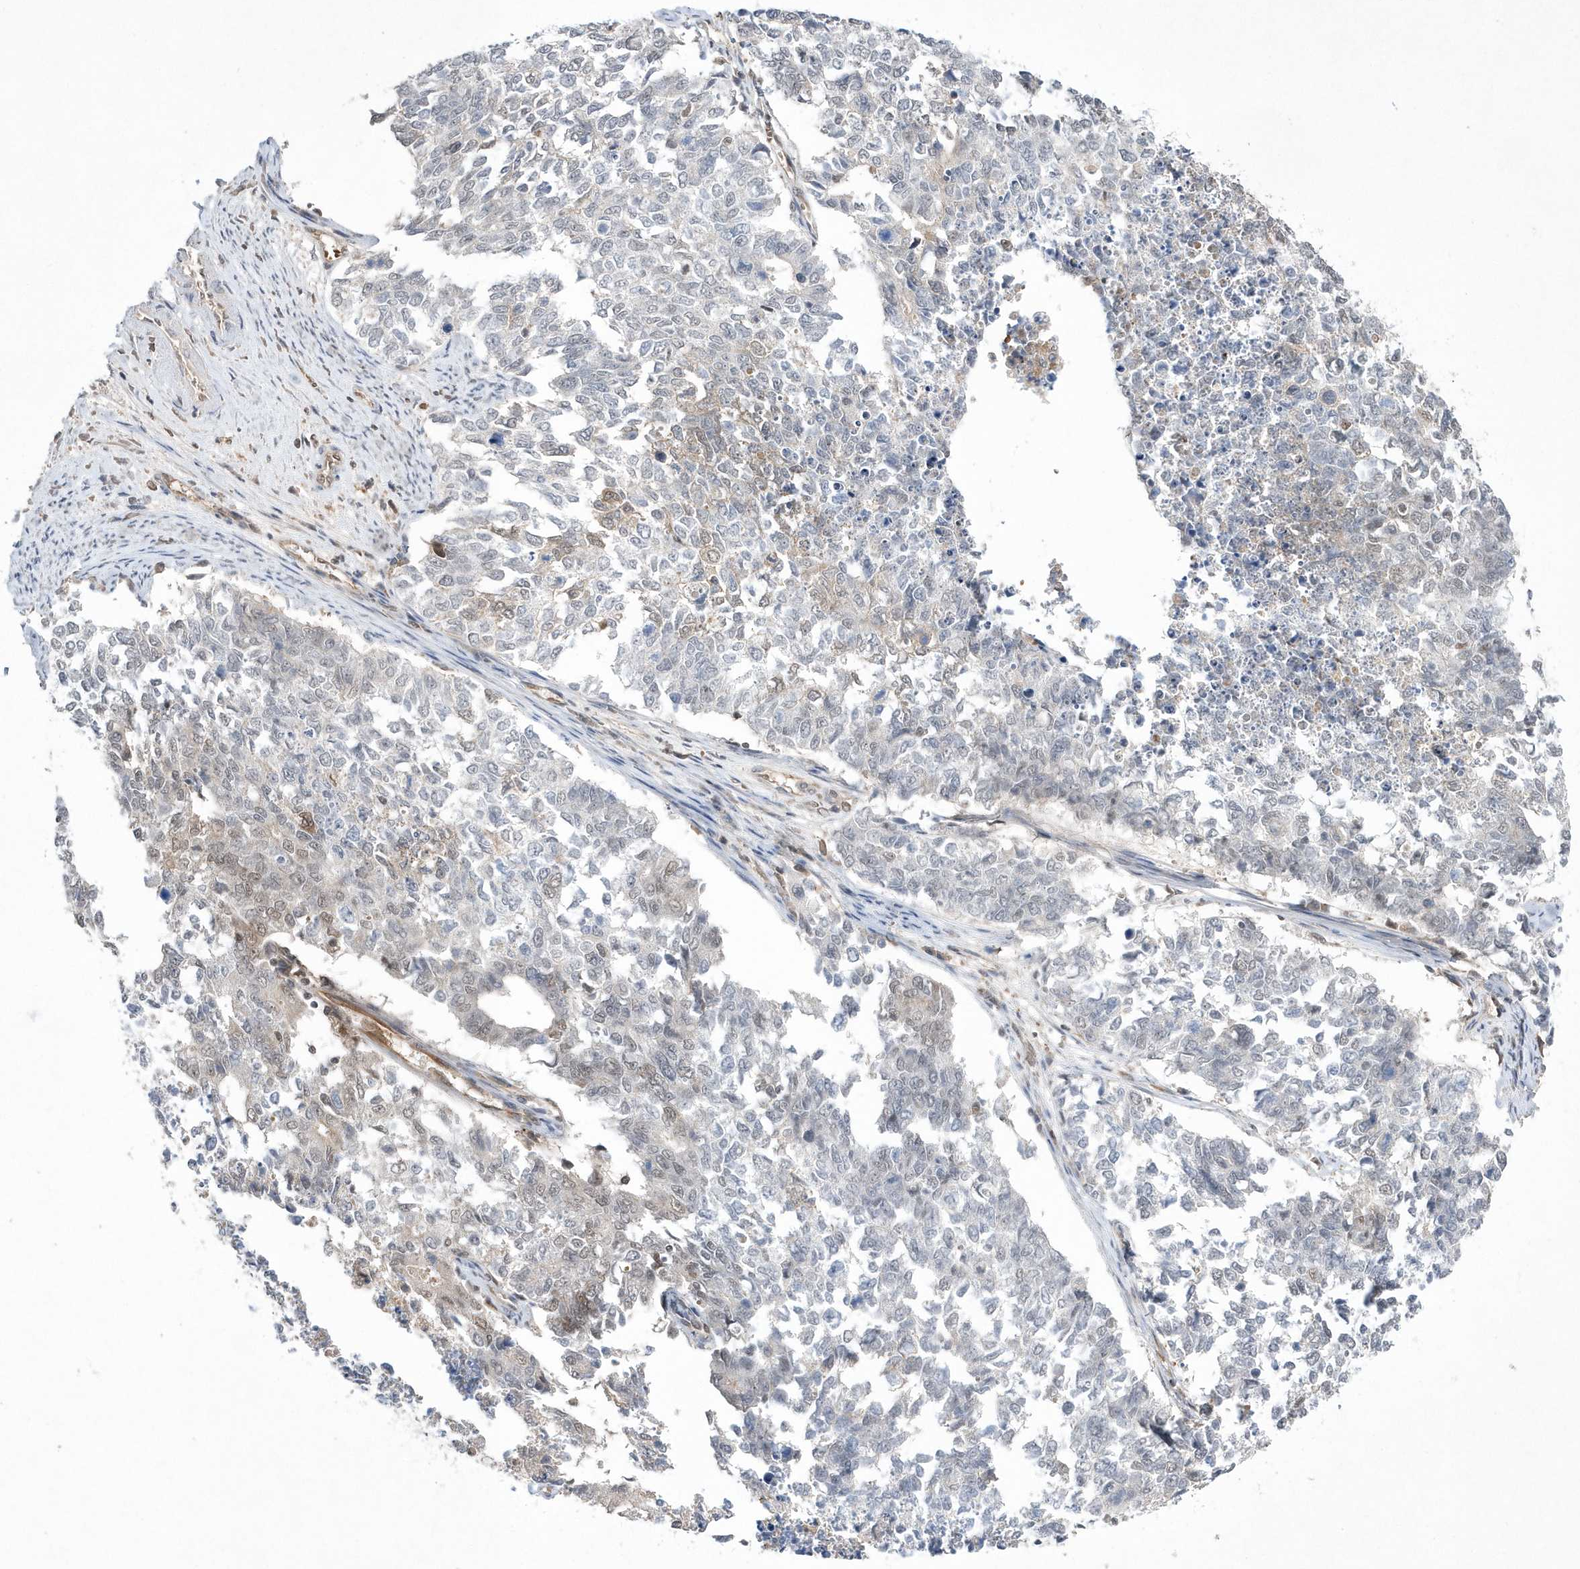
{"staining": {"intensity": "weak", "quantity": "<25%", "location": "nuclear"}, "tissue": "cervical cancer", "cell_type": "Tumor cells", "image_type": "cancer", "snomed": [{"axis": "morphology", "description": "Squamous cell carcinoma, NOS"}, {"axis": "topography", "description": "Cervix"}], "caption": "Micrograph shows no significant protein expression in tumor cells of cervical cancer.", "gene": "TMEM132B", "patient": {"sex": "female", "age": 63}}